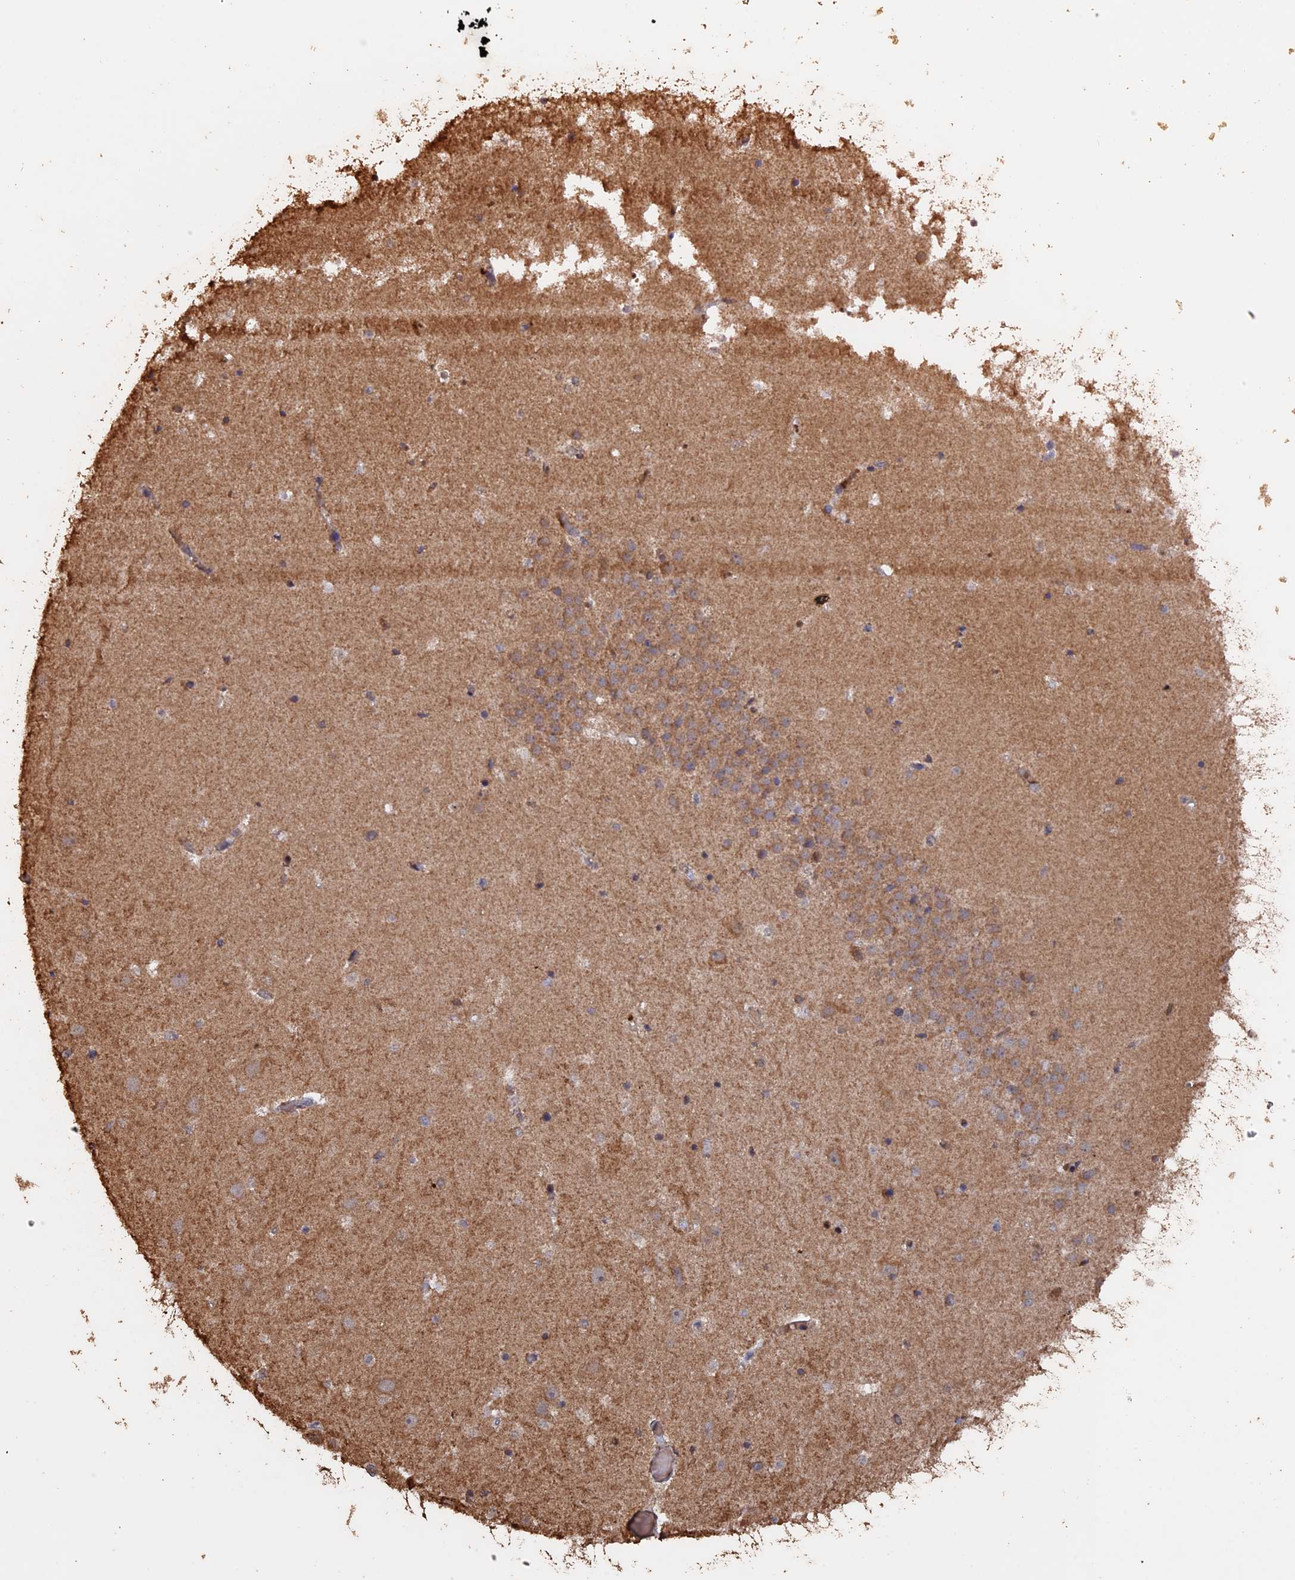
{"staining": {"intensity": "negative", "quantity": "none", "location": "none"}, "tissue": "hippocampus", "cell_type": "Glial cells", "image_type": "normal", "snomed": [{"axis": "morphology", "description": "Normal tissue, NOS"}, {"axis": "topography", "description": "Hippocampus"}], "caption": "Immunohistochemical staining of benign human hippocampus reveals no significant expression in glial cells. The staining was performed using DAB (3,3'-diaminobenzidine) to visualize the protein expression in brown, while the nuclei were stained in blue with hematoxylin (Magnification: 20x).", "gene": "HUNK", "patient": {"sex": "female", "age": 52}}